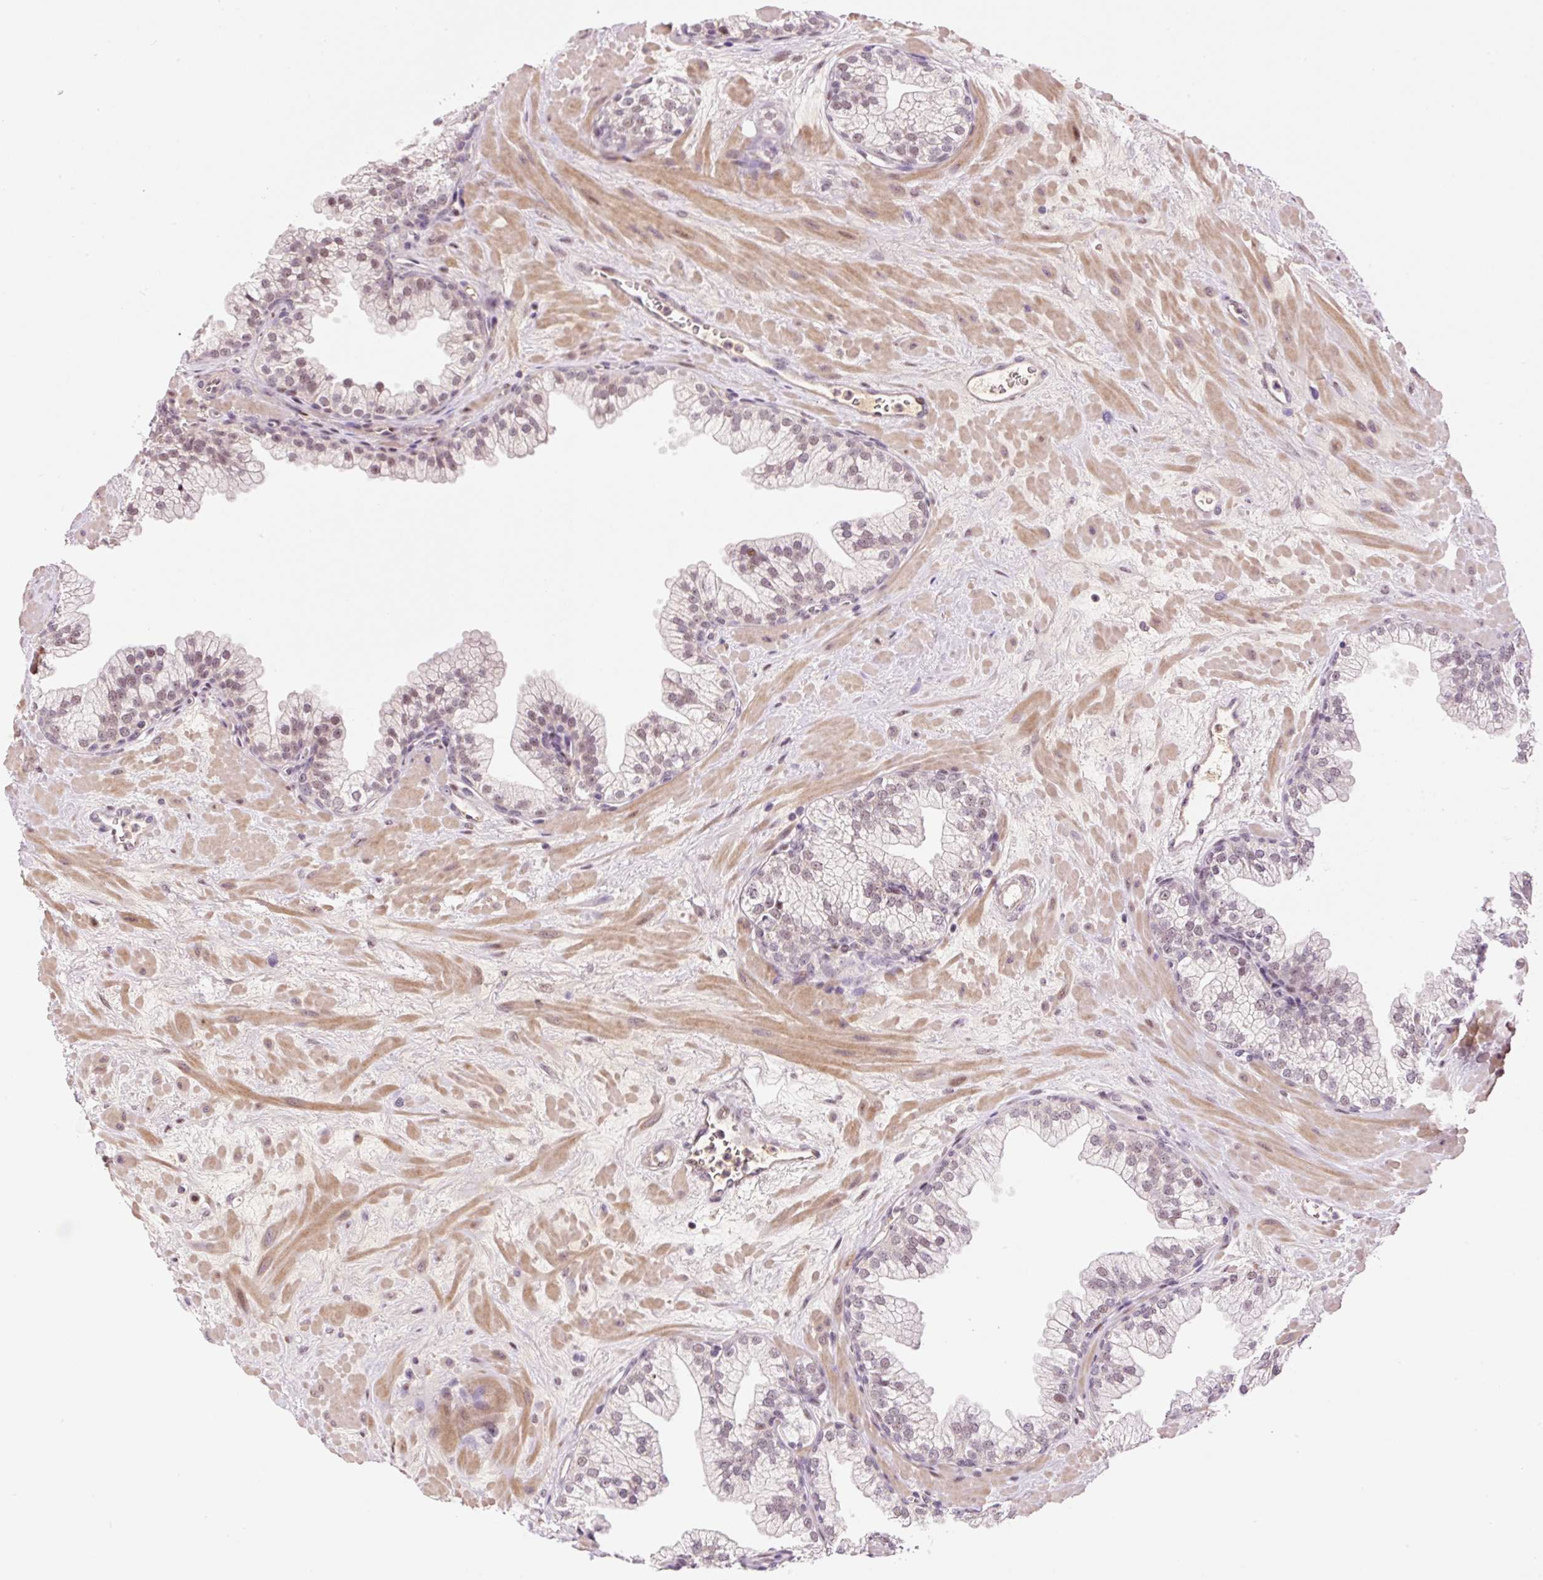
{"staining": {"intensity": "weak", "quantity": "25%-75%", "location": "nuclear"}, "tissue": "prostate", "cell_type": "Glandular cells", "image_type": "normal", "snomed": [{"axis": "morphology", "description": "Normal tissue, NOS"}, {"axis": "topography", "description": "Prostate"}, {"axis": "topography", "description": "Peripheral nerve tissue"}], "caption": "Protein expression analysis of benign human prostate reveals weak nuclear expression in about 25%-75% of glandular cells.", "gene": "DPPA4", "patient": {"sex": "male", "age": 61}}